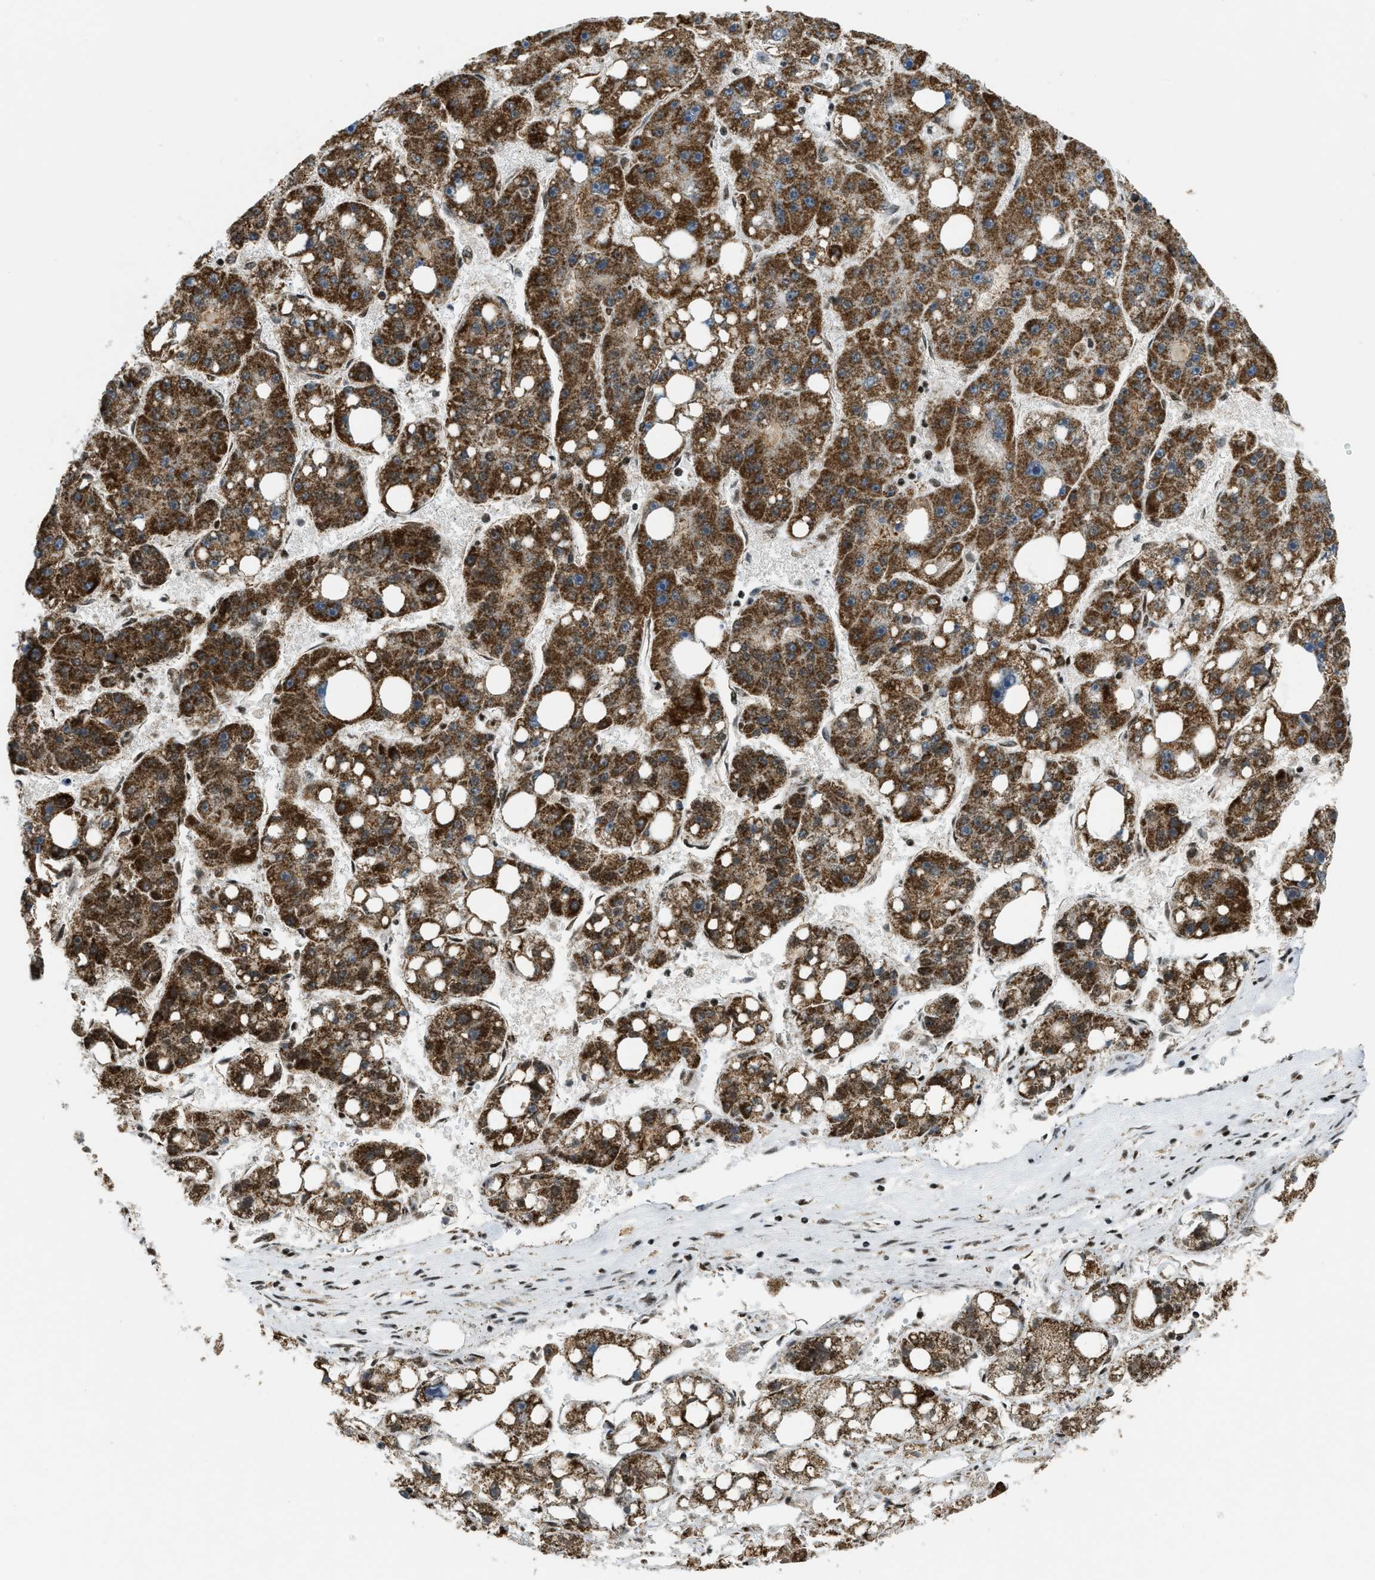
{"staining": {"intensity": "strong", "quantity": ">75%", "location": "cytoplasmic/membranous"}, "tissue": "liver cancer", "cell_type": "Tumor cells", "image_type": "cancer", "snomed": [{"axis": "morphology", "description": "Carcinoma, Hepatocellular, NOS"}, {"axis": "topography", "description": "Liver"}], "caption": "IHC photomicrograph of human liver cancer stained for a protein (brown), which displays high levels of strong cytoplasmic/membranous positivity in about >75% of tumor cells.", "gene": "GABPB1", "patient": {"sex": "female", "age": 61}}